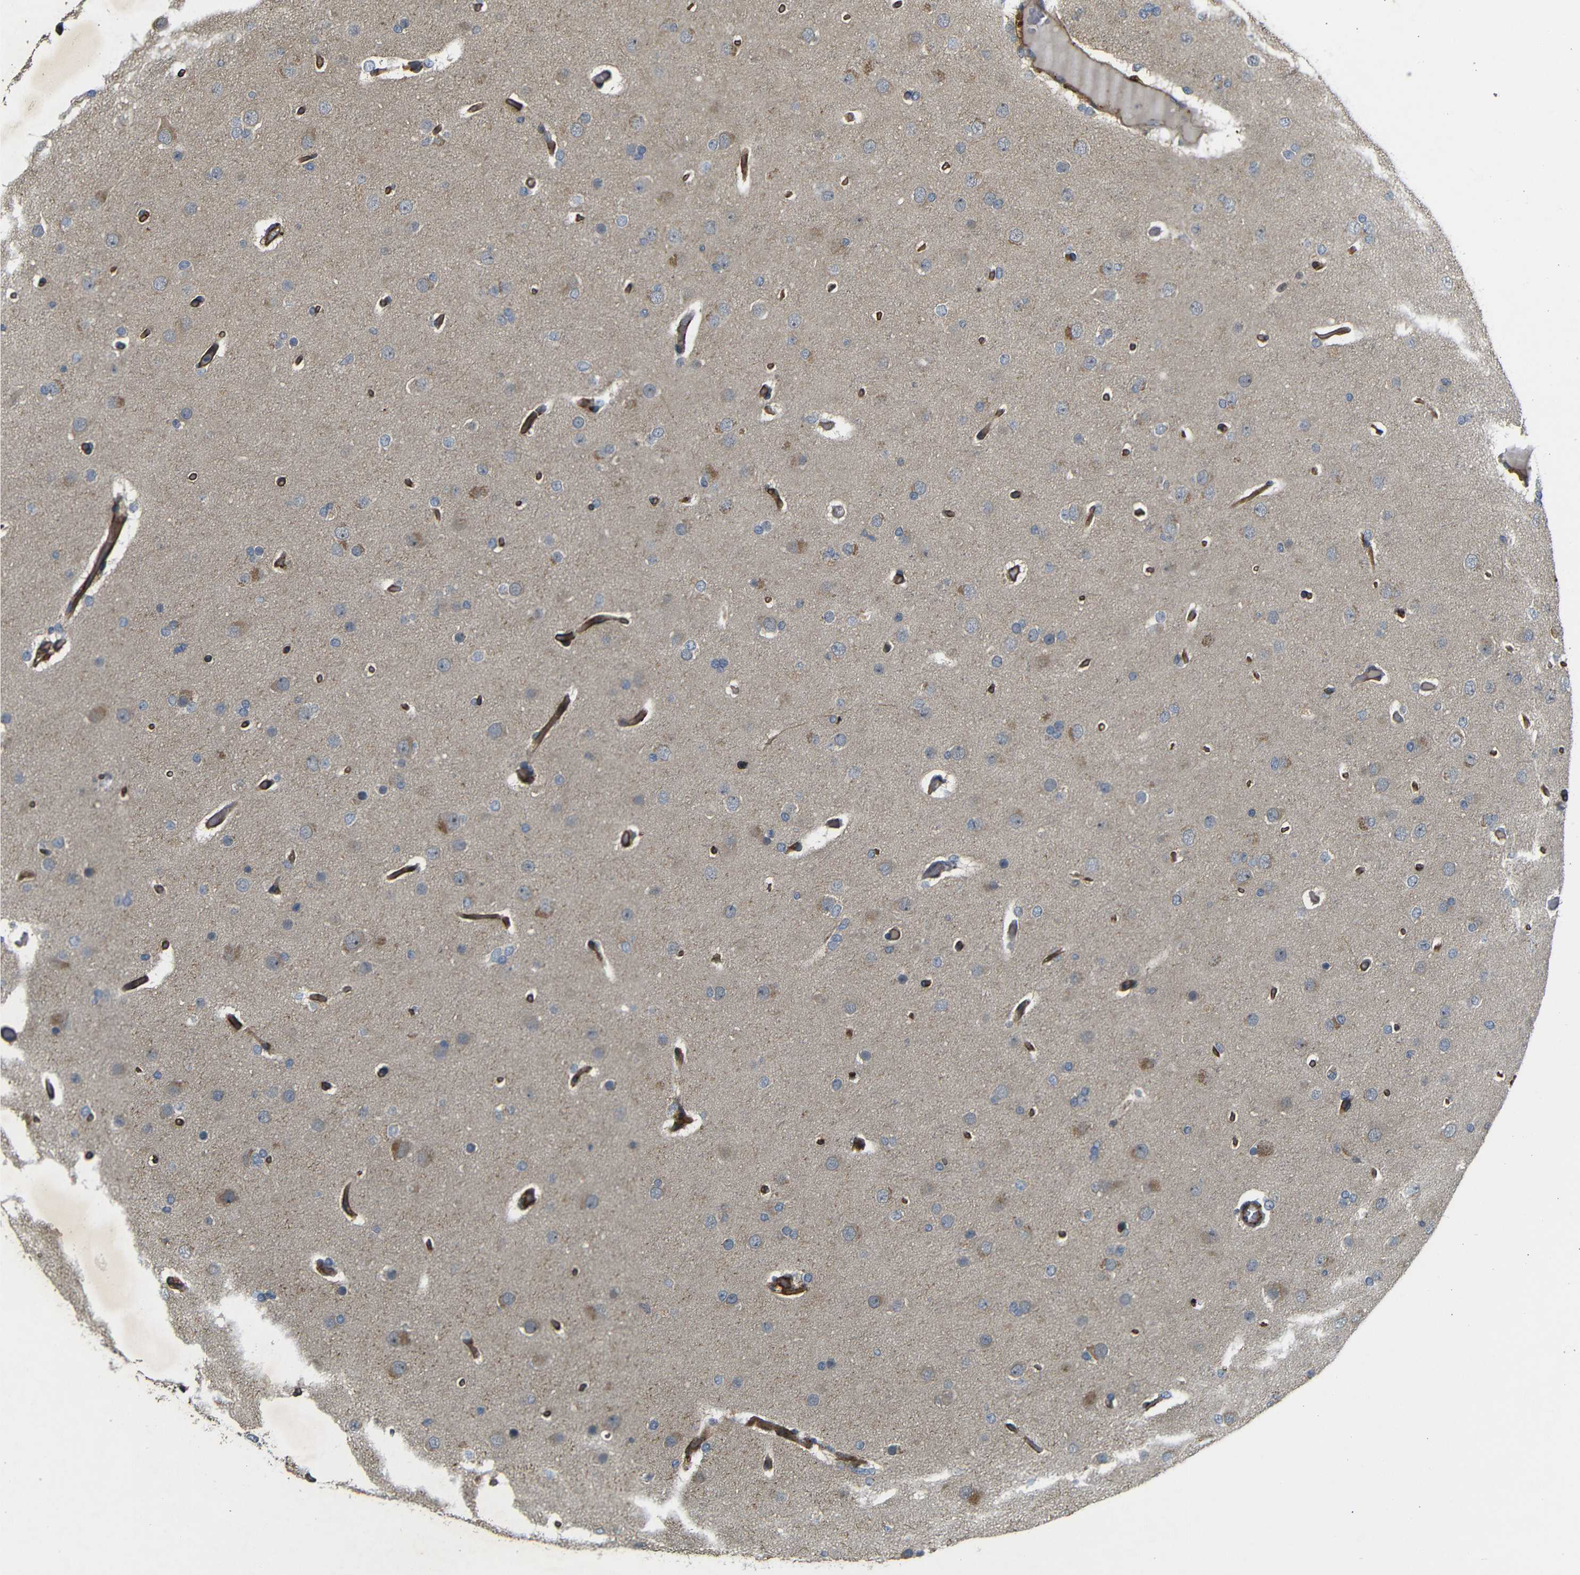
{"staining": {"intensity": "moderate", "quantity": "<25%", "location": "cytoplasmic/membranous"}, "tissue": "glioma", "cell_type": "Tumor cells", "image_type": "cancer", "snomed": [{"axis": "morphology", "description": "Glioma, malignant, High grade"}, {"axis": "topography", "description": "Cerebral cortex"}], "caption": "This is a micrograph of immunohistochemistry (IHC) staining of malignant glioma (high-grade), which shows moderate staining in the cytoplasmic/membranous of tumor cells.", "gene": "RELL1", "patient": {"sex": "female", "age": 36}}